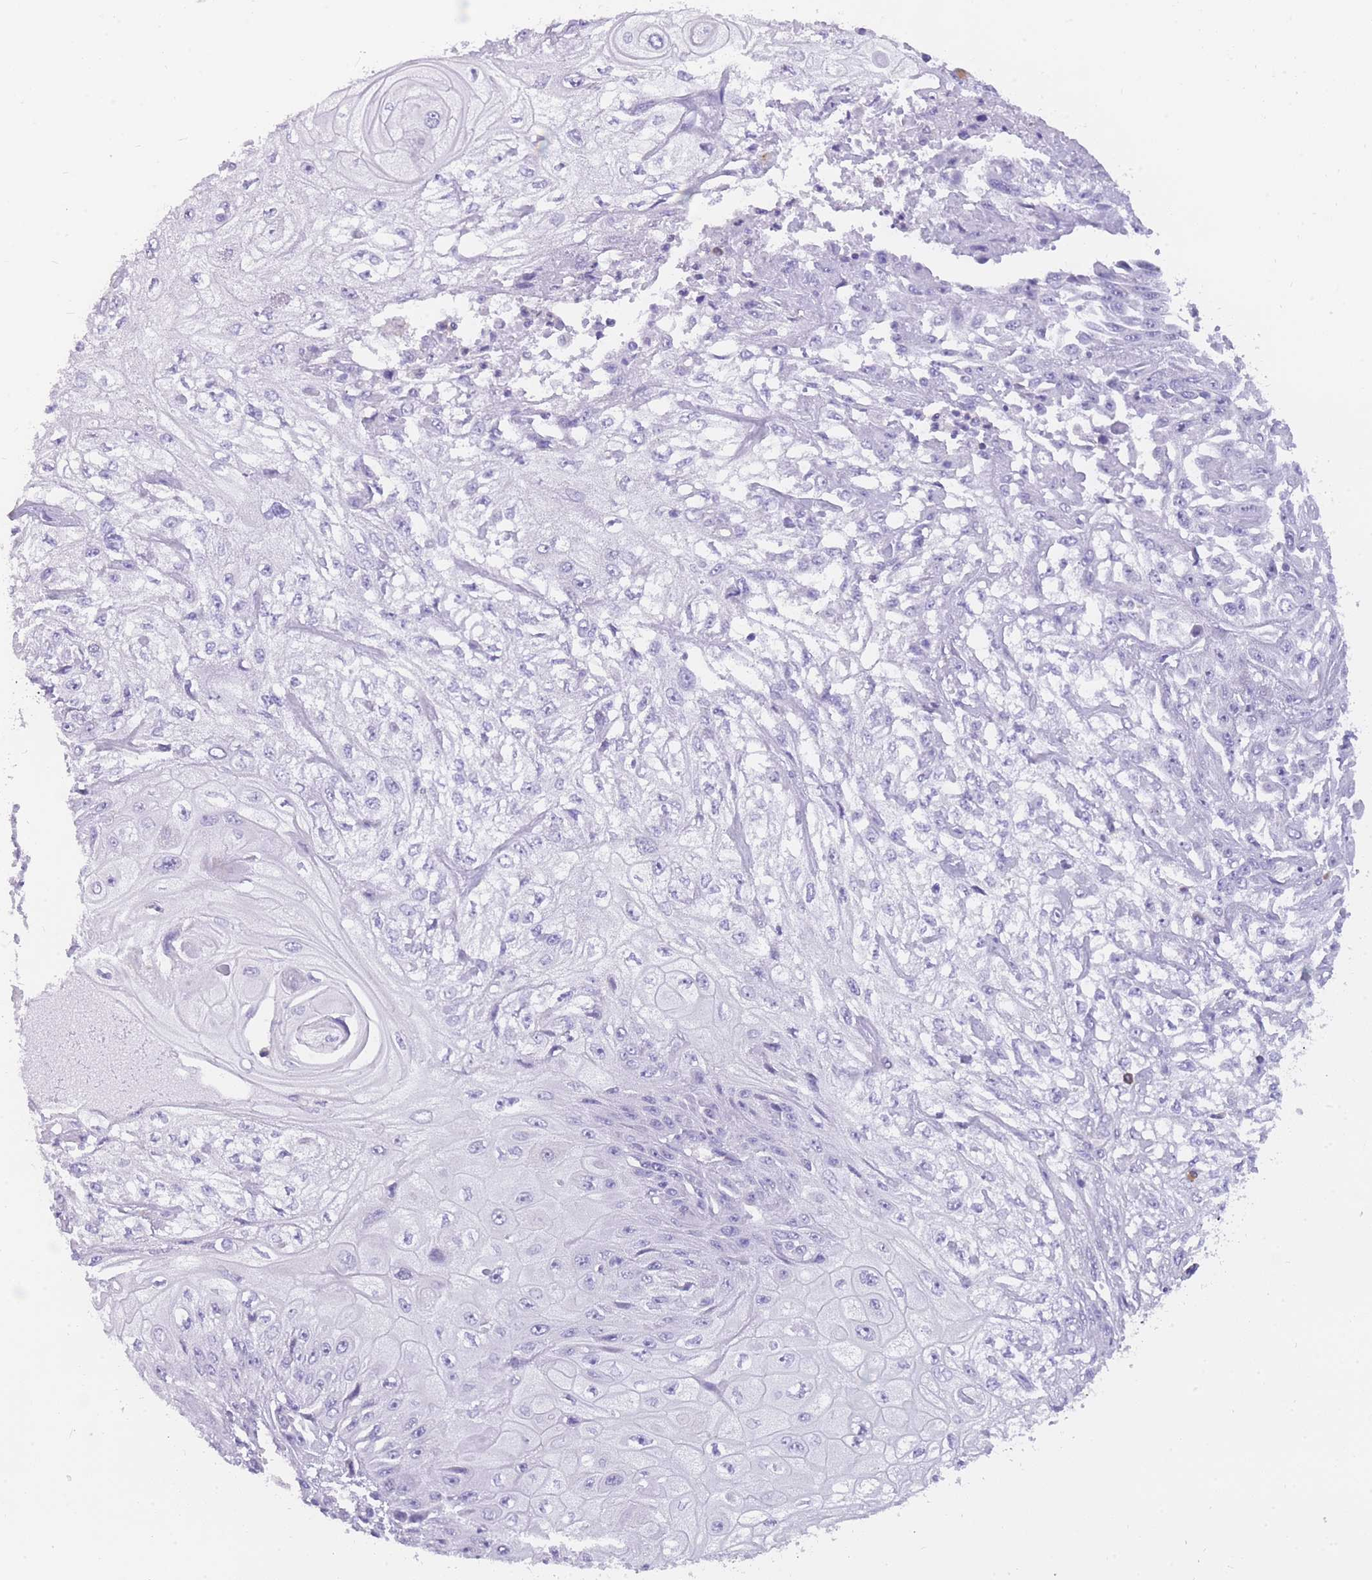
{"staining": {"intensity": "negative", "quantity": "none", "location": "none"}, "tissue": "skin cancer", "cell_type": "Tumor cells", "image_type": "cancer", "snomed": [{"axis": "morphology", "description": "Squamous cell carcinoma, NOS"}, {"axis": "morphology", "description": "Squamous cell carcinoma, metastatic, NOS"}, {"axis": "topography", "description": "Skin"}, {"axis": "topography", "description": "Lymph node"}], "caption": "IHC of skin cancer demonstrates no expression in tumor cells.", "gene": "ZNF662", "patient": {"sex": "male", "age": 75}}